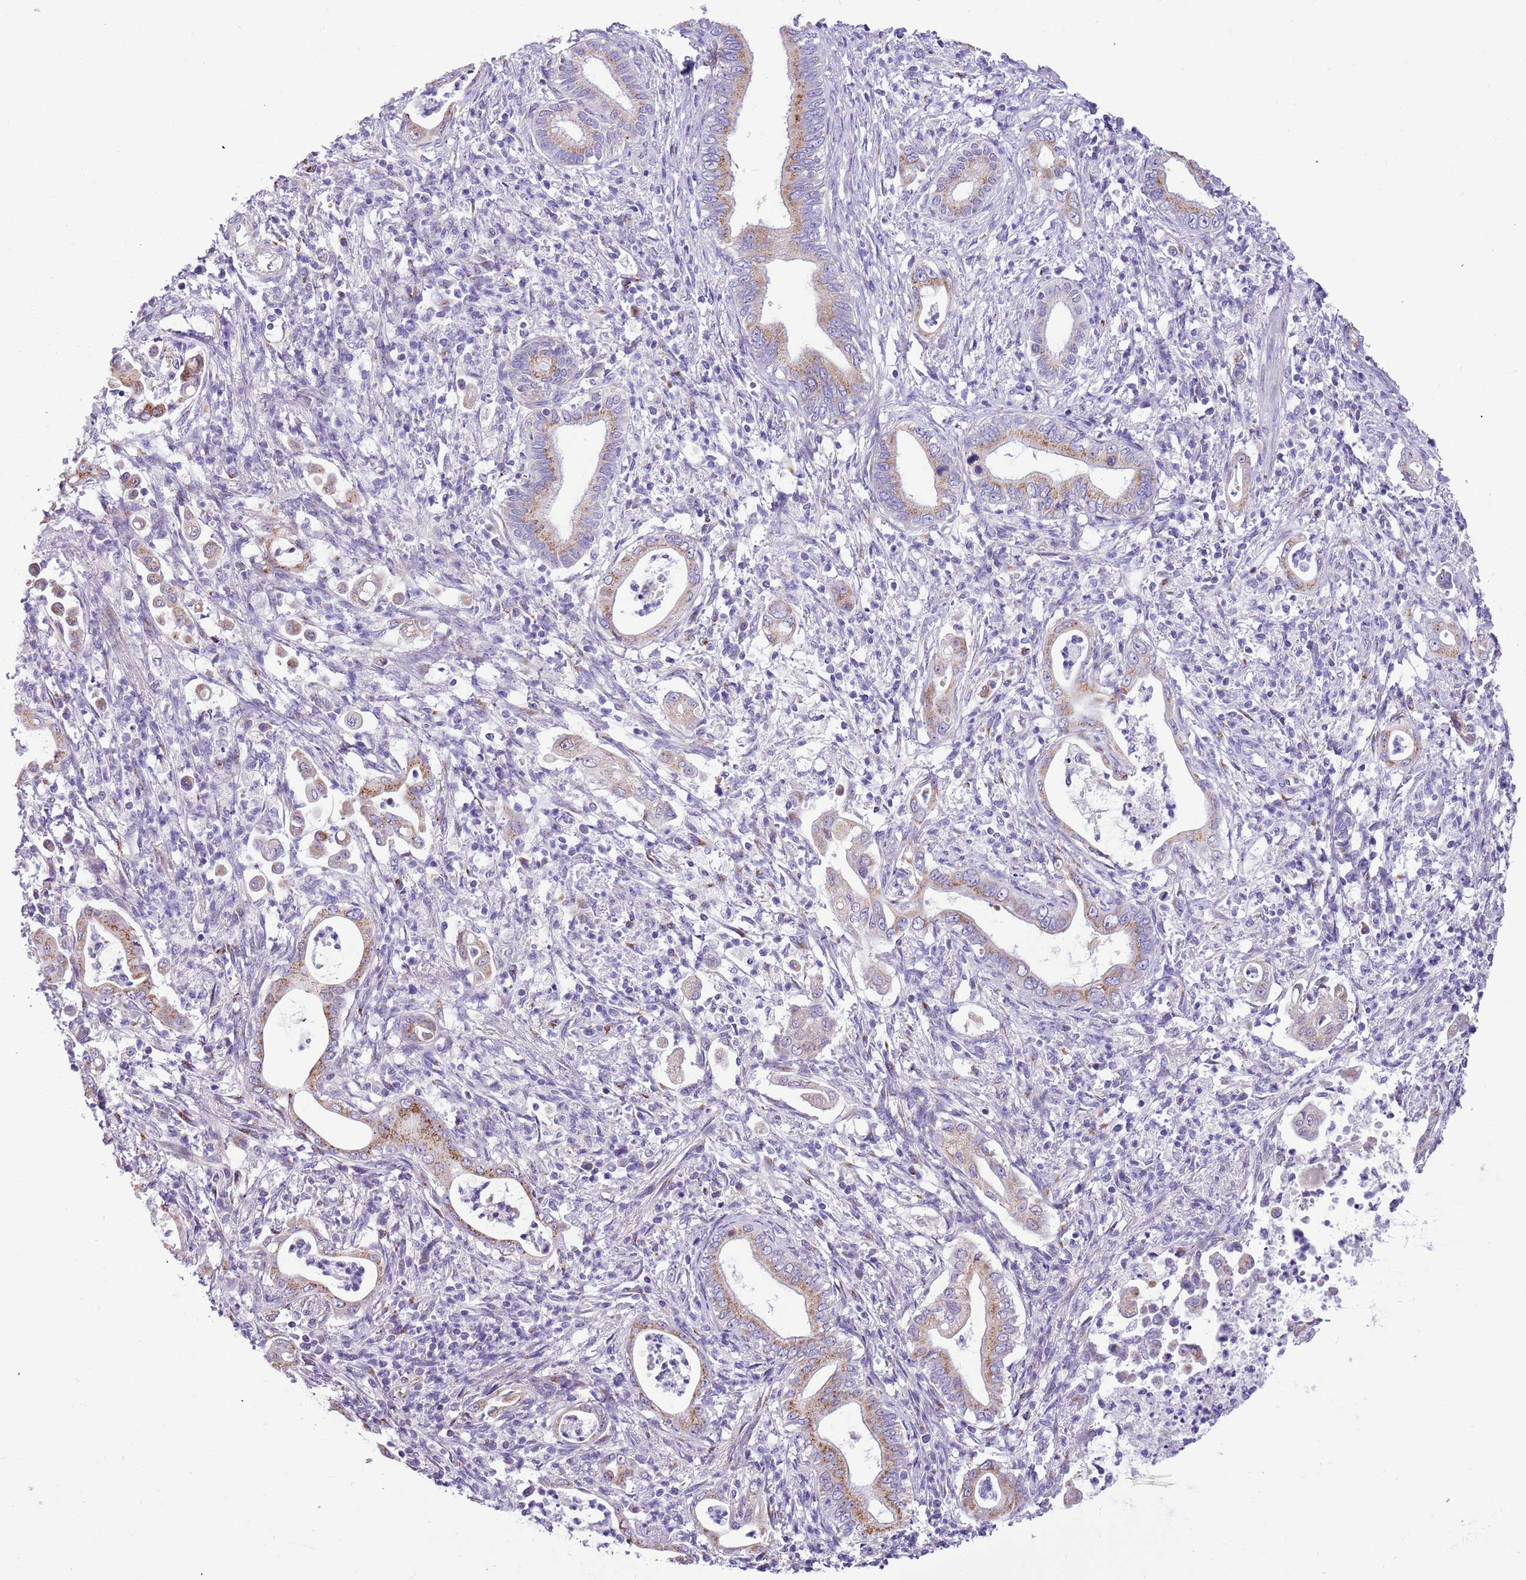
{"staining": {"intensity": "weak", "quantity": "25%-75%", "location": "cytoplasmic/membranous"}, "tissue": "pancreatic cancer", "cell_type": "Tumor cells", "image_type": "cancer", "snomed": [{"axis": "morphology", "description": "Normal tissue, NOS"}, {"axis": "morphology", "description": "Adenocarcinoma, NOS"}, {"axis": "topography", "description": "Pancreas"}], "caption": "Pancreatic cancer (adenocarcinoma) stained with a protein marker reveals weak staining in tumor cells.", "gene": "COX17", "patient": {"sex": "female", "age": 55}}